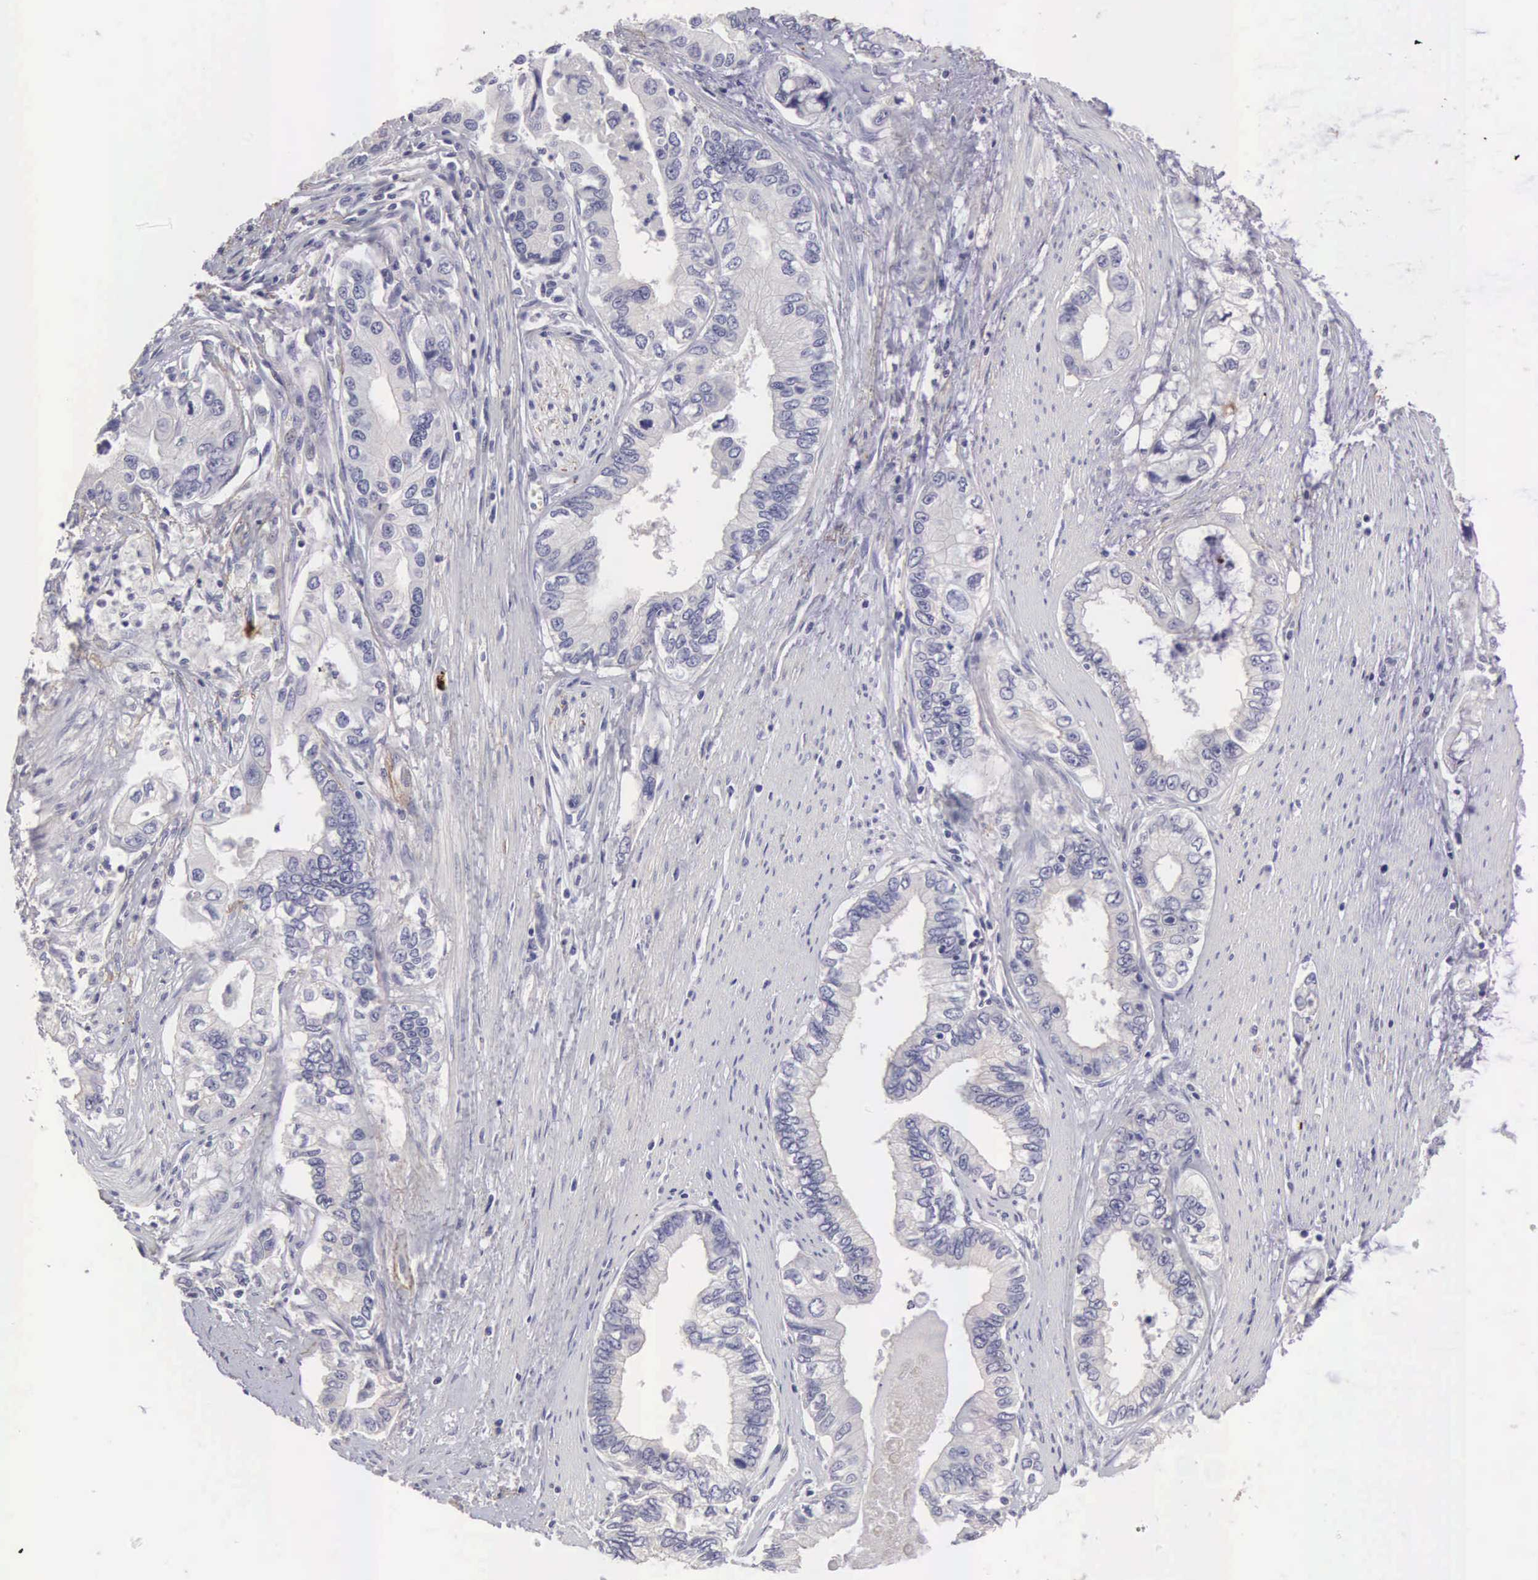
{"staining": {"intensity": "negative", "quantity": "none", "location": "none"}, "tissue": "pancreatic cancer", "cell_type": "Tumor cells", "image_type": "cancer", "snomed": [{"axis": "morphology", "description": "Adenocarcinoma, NOS"}, {"axis": "topography", "description": "Pancreas"}, {"axis": "topography", "description": "Stomach, upper"}], "caption": "A histopathology image of pancreatic cancer (adenocarcinoma) stained for a protein demonstrates no brown staining in tumor cells.", "gene": "CLU", "patient": {"sex": "male", "age": 77}}